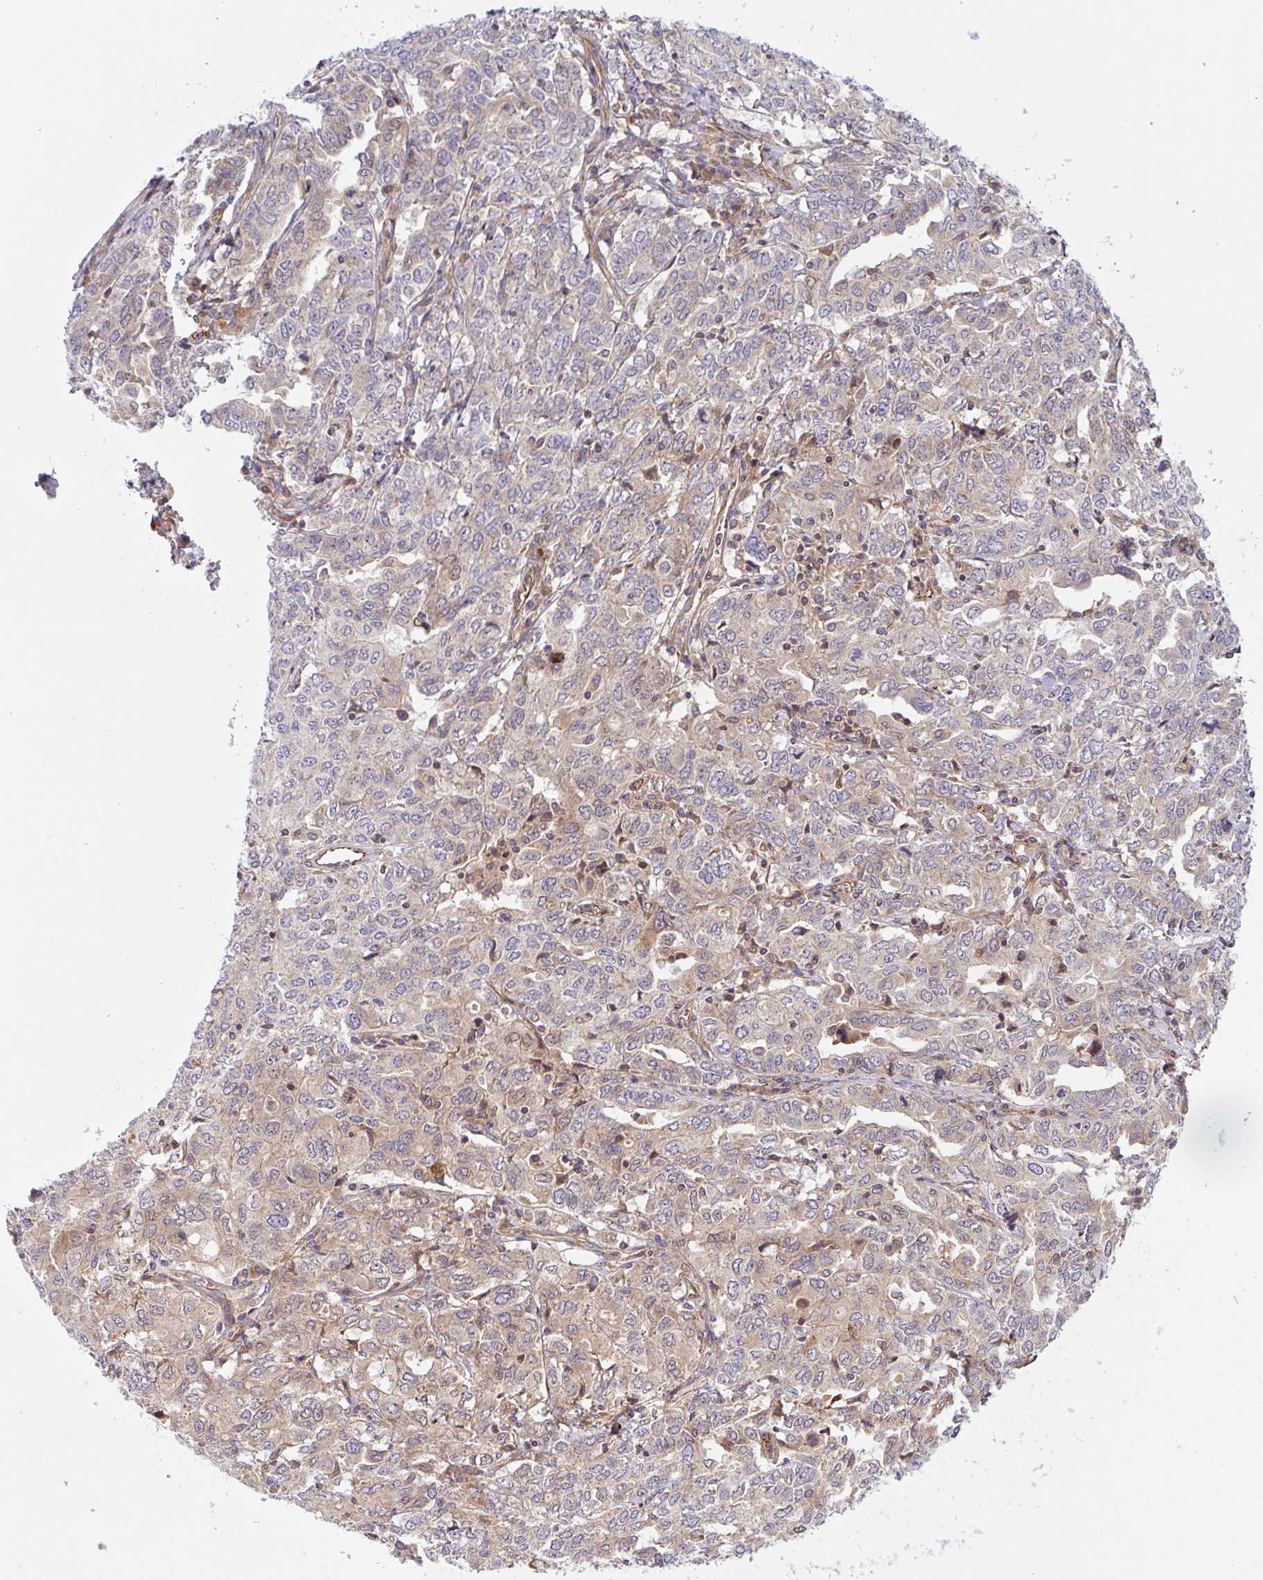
{"staining": {"intensity": "weak", "quantity": "25%-75%", "location": "cytoplasmic/membranous"}, "tissue": "ovarian cancer", "cell_type": "Tumor cells", "image_type": "cancer", "snomed": [{"axis": "morphology", "description": "Carcinoma, endometroid"}, {"axis": "topography", "description": "Ovary"}], "caption": "IHC of ovarian cancer (endometroid carcinoma) displays low levels of weak cytoplasmic/membranous staining in about 25%-75% of tumor cells.", "gene": "APOBEC3D", "patient": {"sex": "female", "age": 62}}